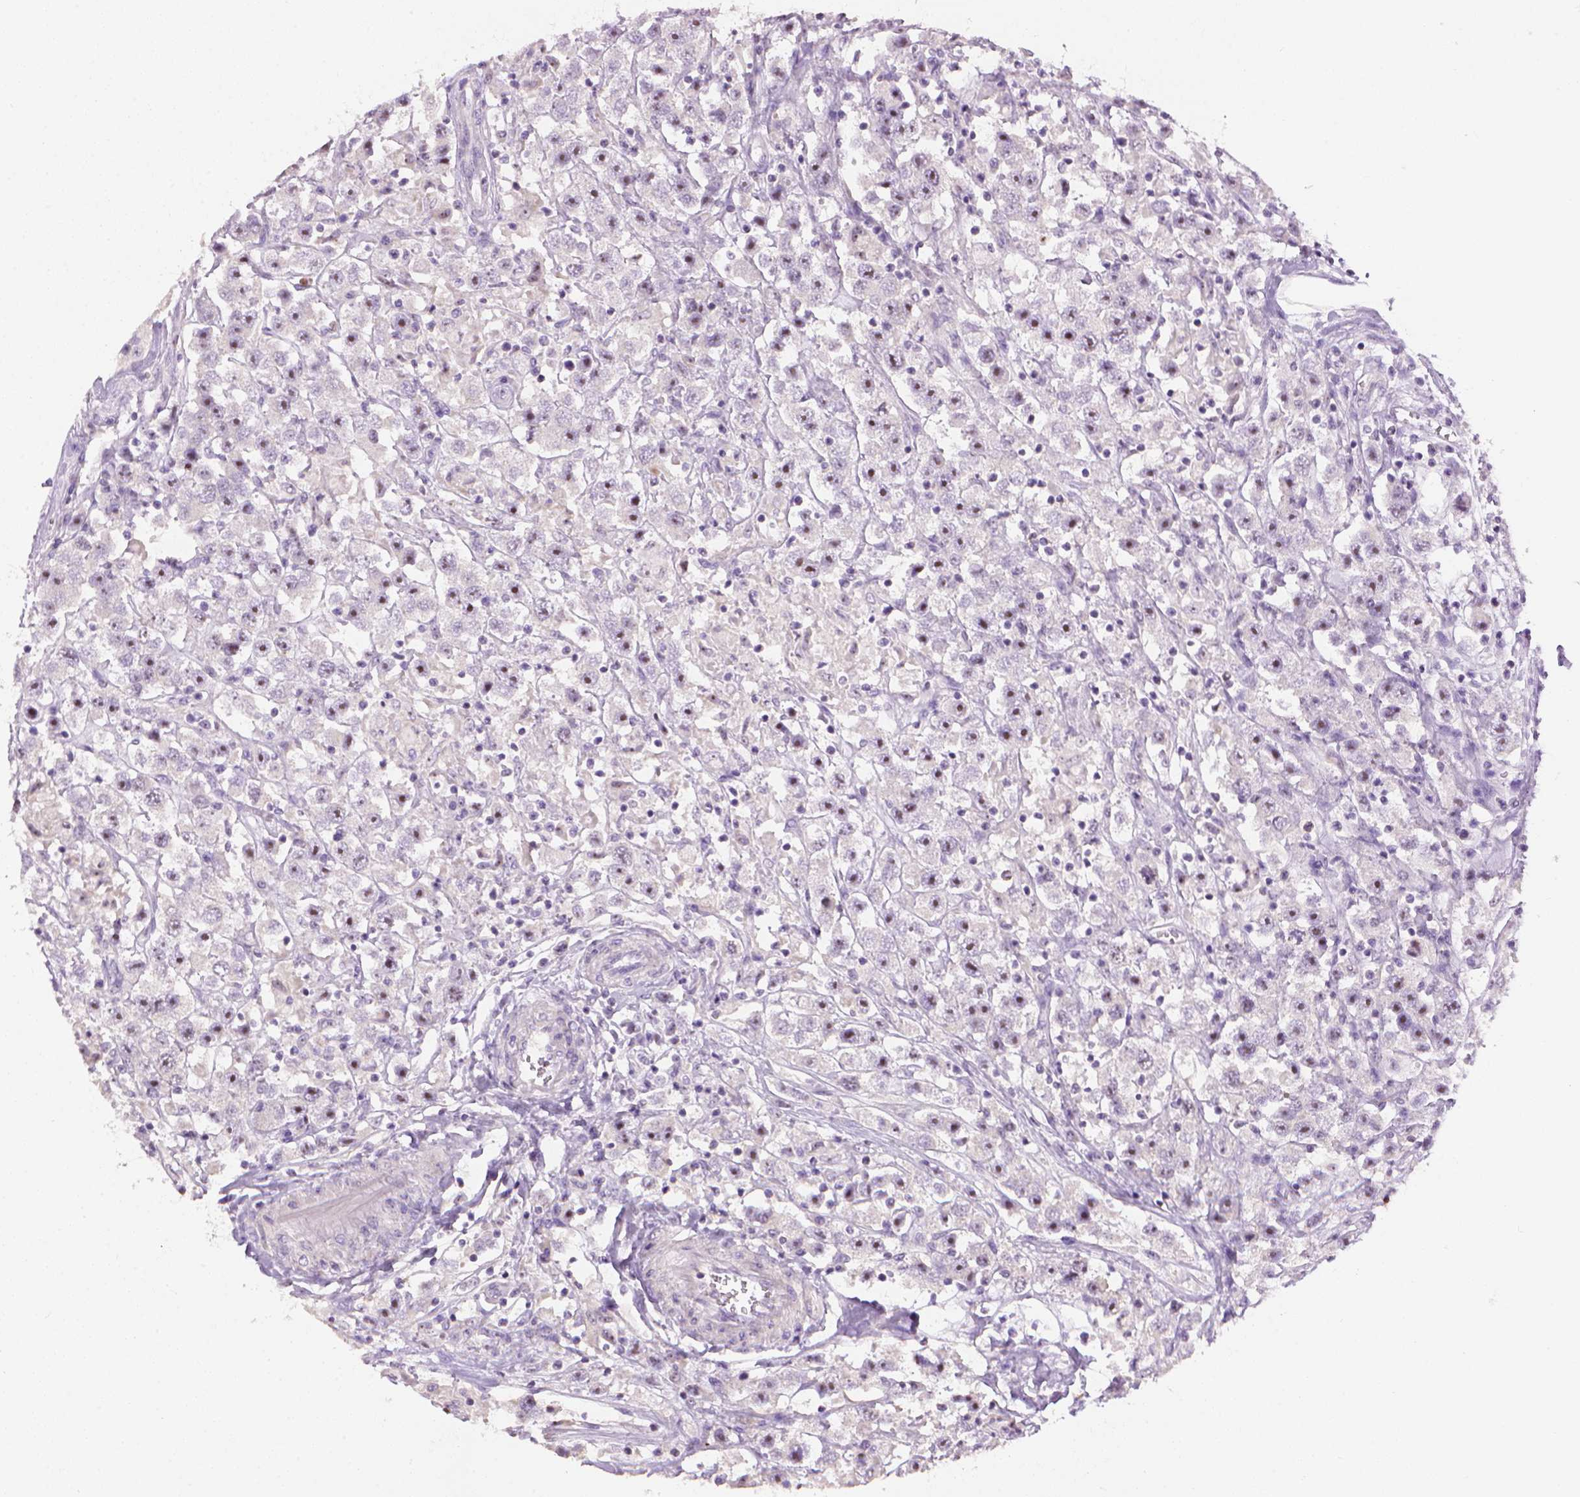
{"staining": {"intensity": "moderate", "quantity": "25%-75%", "location": "nuclear"}, "tissue": "testis cancer", "cell_type": "Tumor cells", "image_type": "cancer", "snomed": [{"axis": "morphology", "description": "Seminoma, NOS"}, {"axis": "topography", "description": "Testis"}], "caption": "Immunohistochemical staining of seminoma (testis) demonstrates medium levels of moderate nuclear expression in about 25%-75% of tumor cells. The protein of interest is stained brown, and the nuclei are stained in blue (DAB IHC with brightfield microscopy, high magnification).", "gene": "UTP4", "patient": {"sex": "male", "age": 45}}